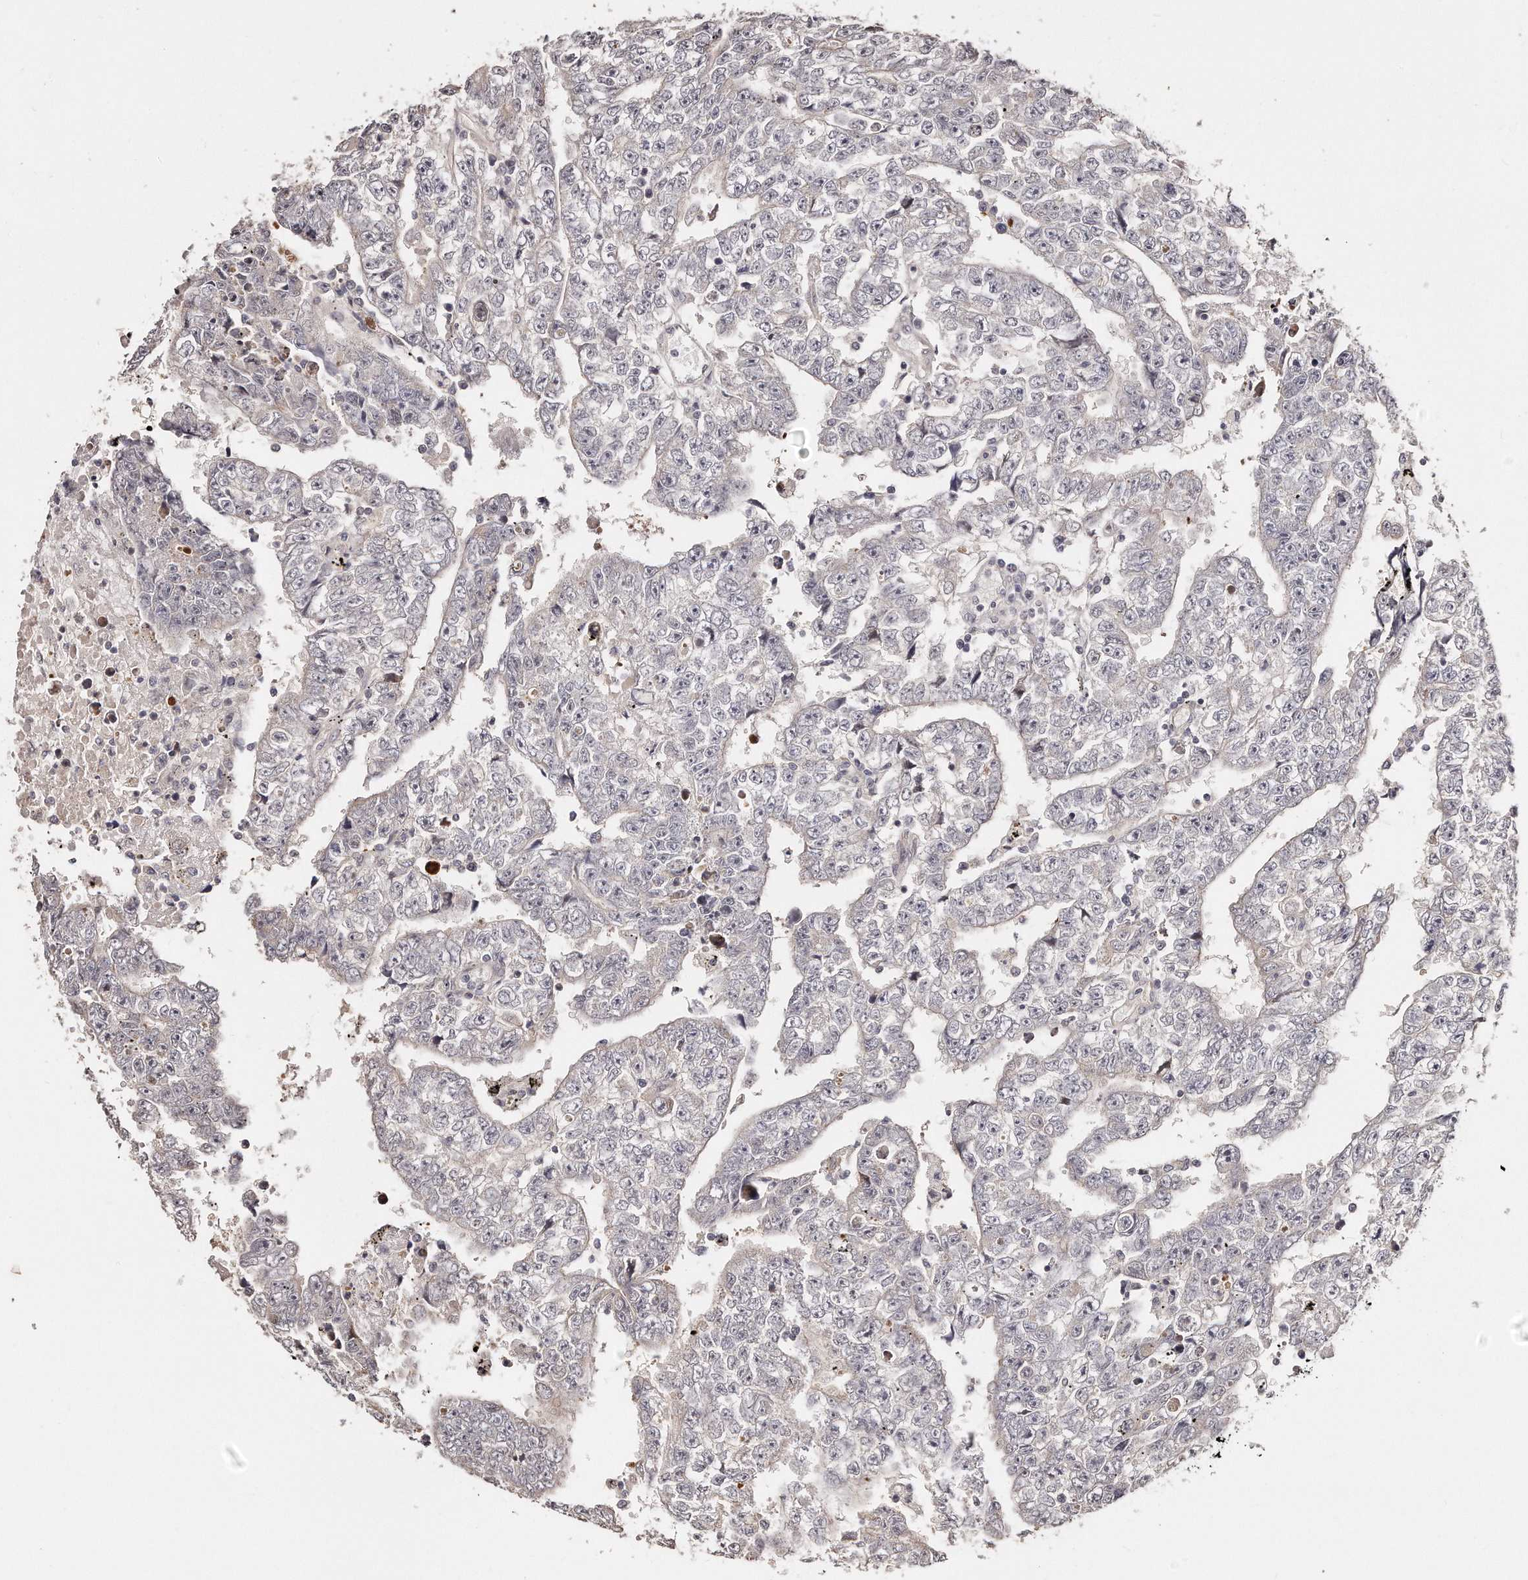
{"staining": {"intensity": "negative", "quantity": "none", "location": "none"}, "tissue": "testis cancer", "cell_type": "Tumor cells", "image_type": "cancer", "snomed": [{"axis": "morphology", "description": "Carcinoma, Embryonal, NOS"}, {"axis": "topography", "description": "Testis"}], "caption": "Tumor cells are negative for protein expression in human embryonal carcinoma (testis). (Stains: DAB immunohistochemistry with hematoxylin counter stain, Microscopy: brightfield microscopy at high magnification).", "gene": "CASZ1", "patient": {"sex": "male", "age": 25}}